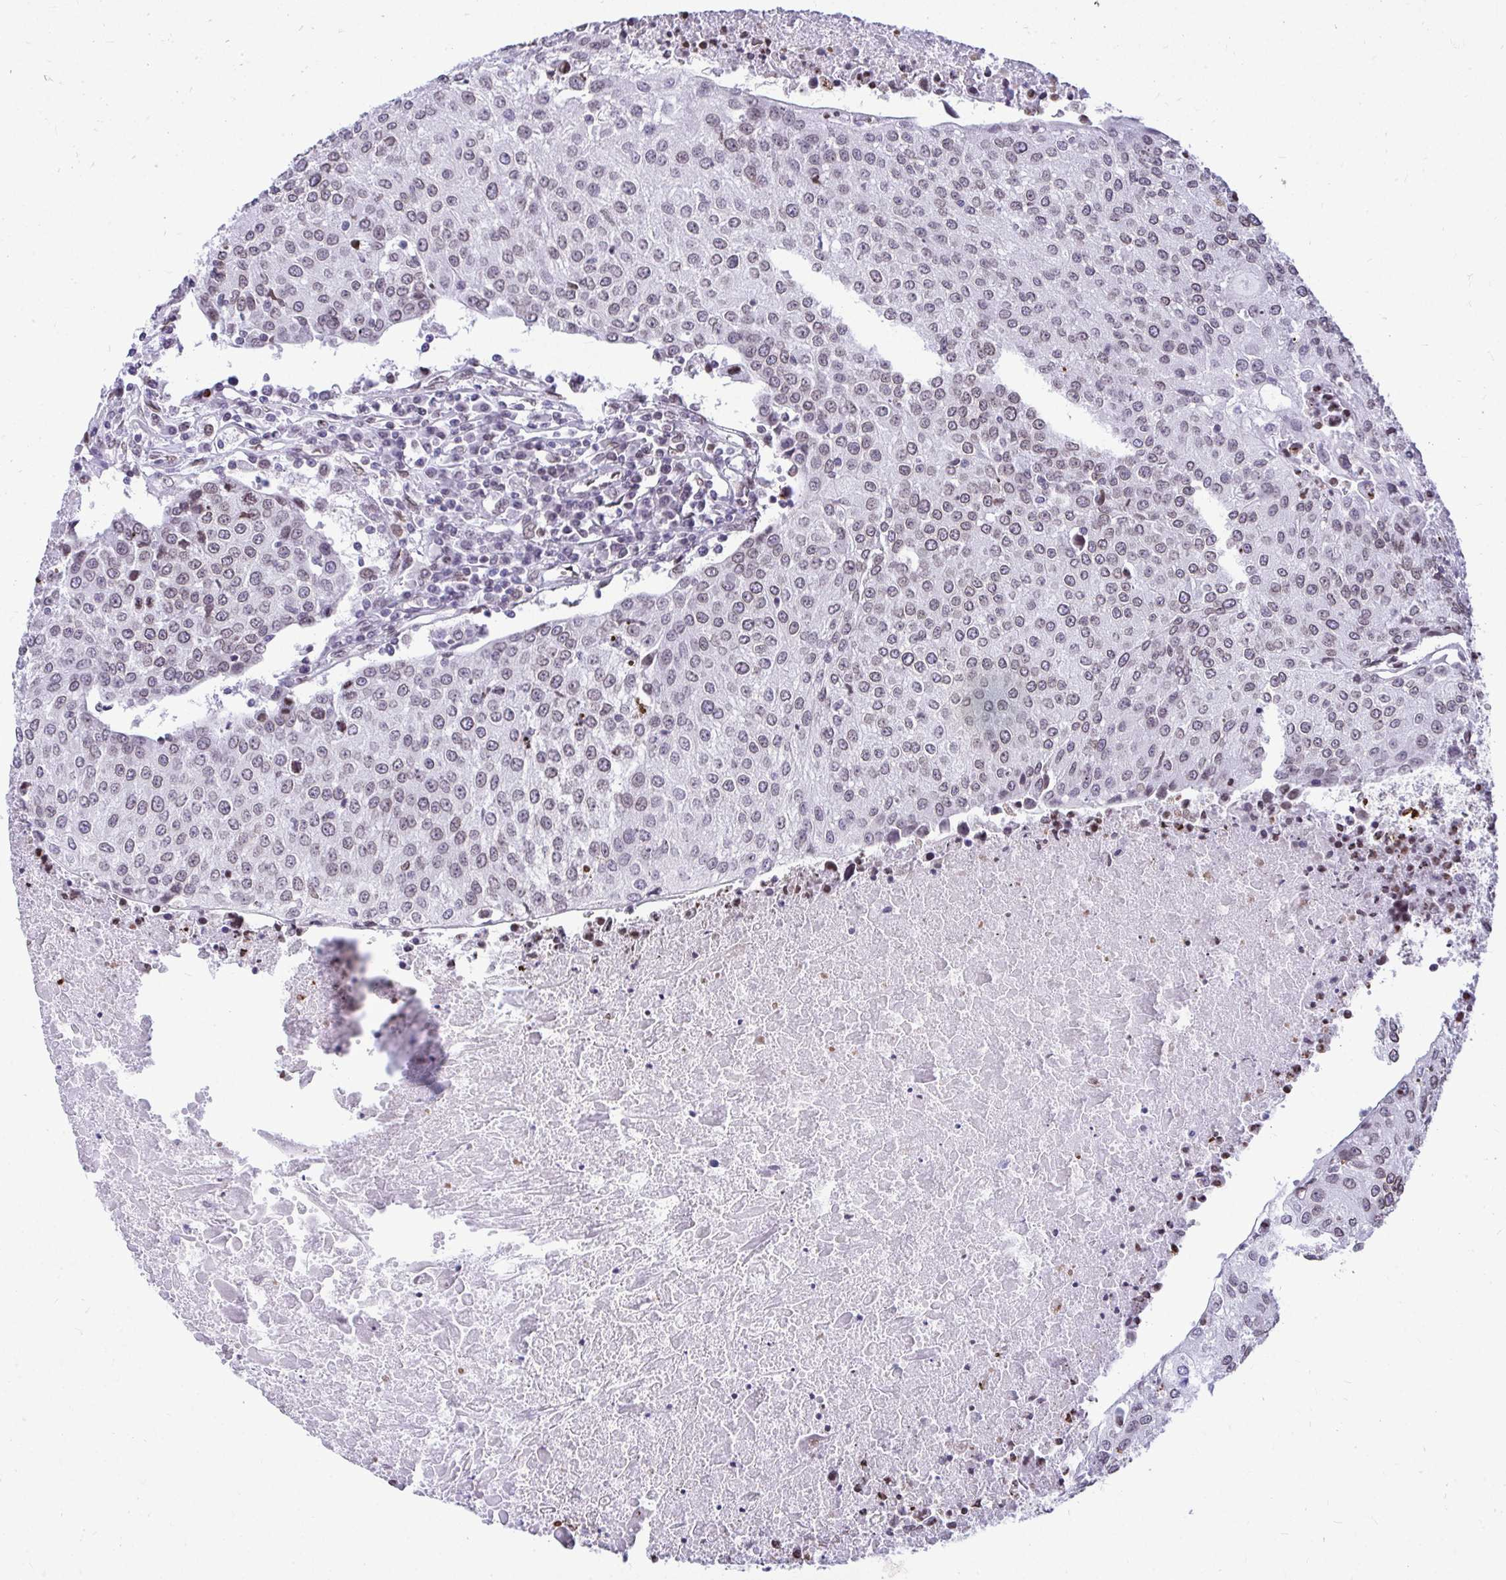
{"staining": {"intensity": "weak", "quantity": "<25%", "location": "cytoplasmic/membranous,nuclear"}, "tissue": "urothelial cancer", "cell_type": "Tumor cells", "image_type": "cancer", "snomed": [{"axis": "morphology", "description": "Urothelial carcinoma, High grade"}, {"axis": "topography", "description": "Urinary bladder"}], "caption": "This is an IHC micrograph of urothelial carcinoma (high-grade). There is no positivity in tumor cells.", "gene": "BANF1", "patient": {"sex": "female", "age": 85}}